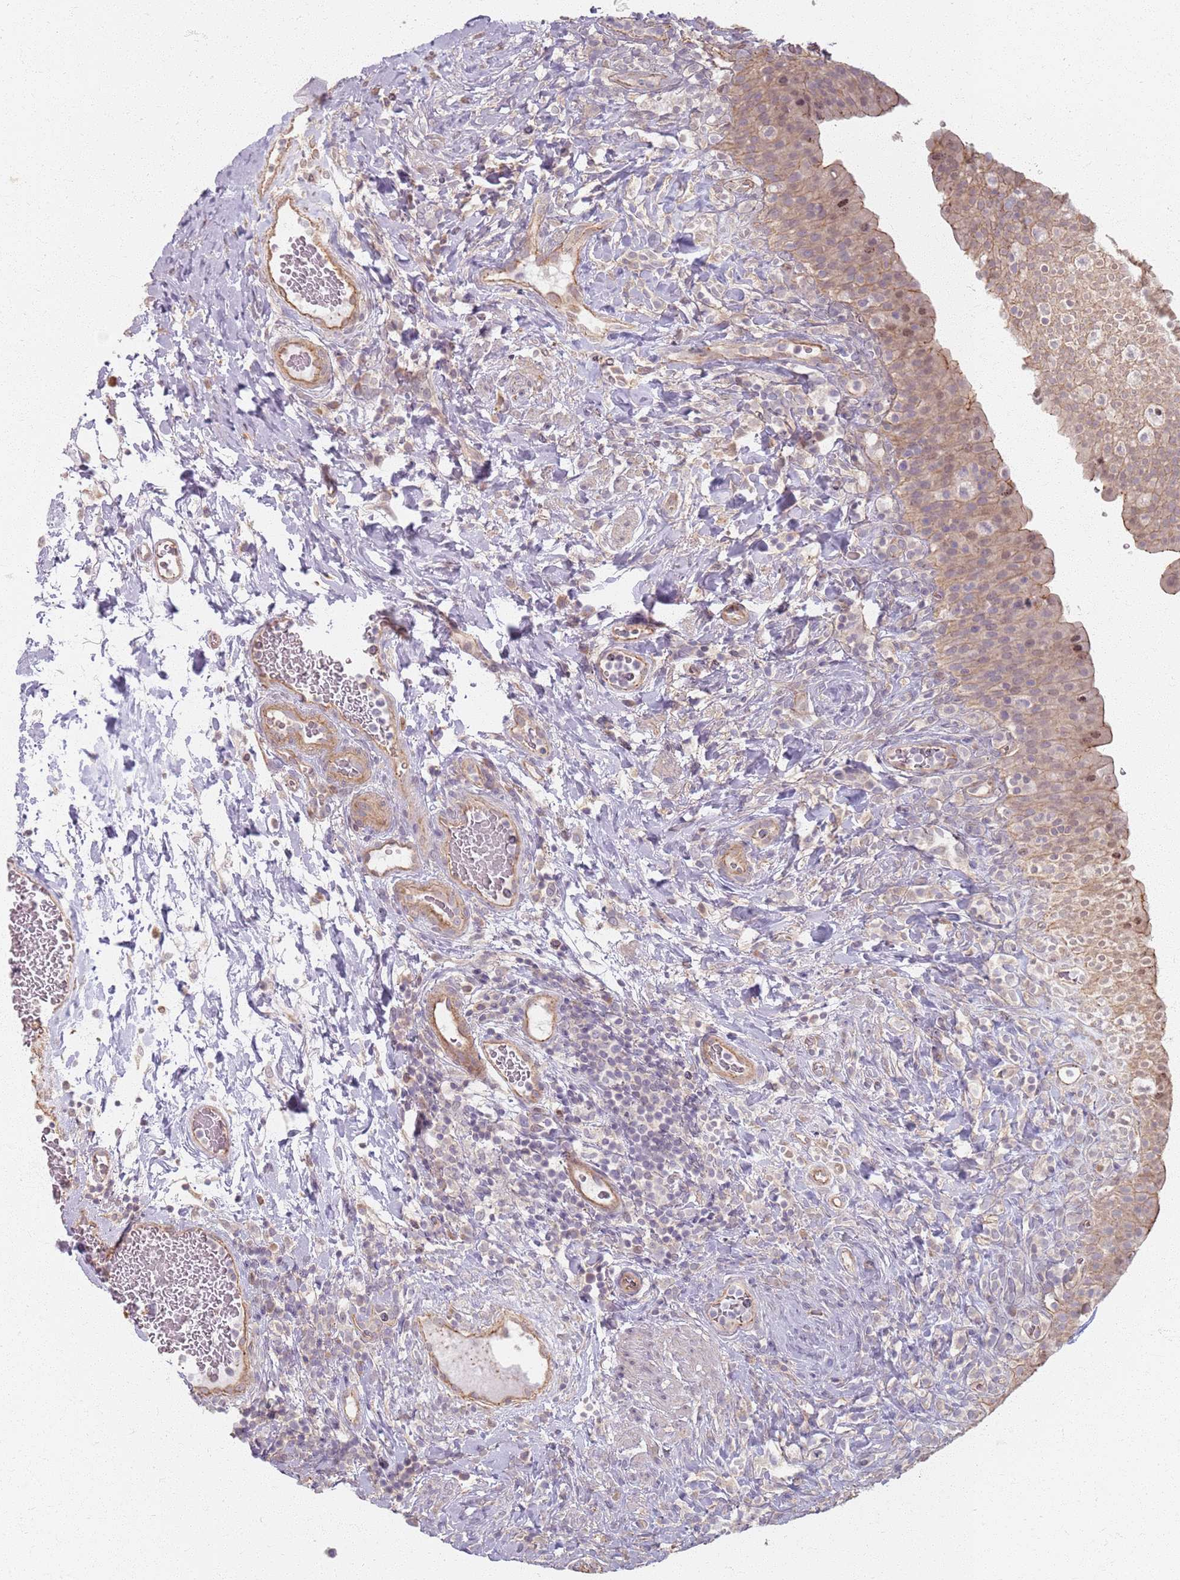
{"staining": {"intensity": "weak", "quantity": ">75%", "location": "cytoplasmic/membranous,nuclear"}, "tissue": "urinary bladder", "cell_type": "Urothelial cells", "image_type": "normal", "snomed": [{"axis": "morphology", "description": "Normal tissue, NOS"}, {"axis": "morphology", "description": "Inflammation, NOS"}, {"axis": "topography", "description": "Urinary bladder"}], "caption": "The photomicrograph reveals a brown stain indicating the presence of a protein in the cytoplasmic/membranous,nuclear of urothelial cells in urinary bladder. (DAB (3,3'-diaminobenzidine) IHC, brown staining for protein, blue staining for nuclei).", "gene": "KCNA5", "patient": {"sex": "male", "age": 64}}